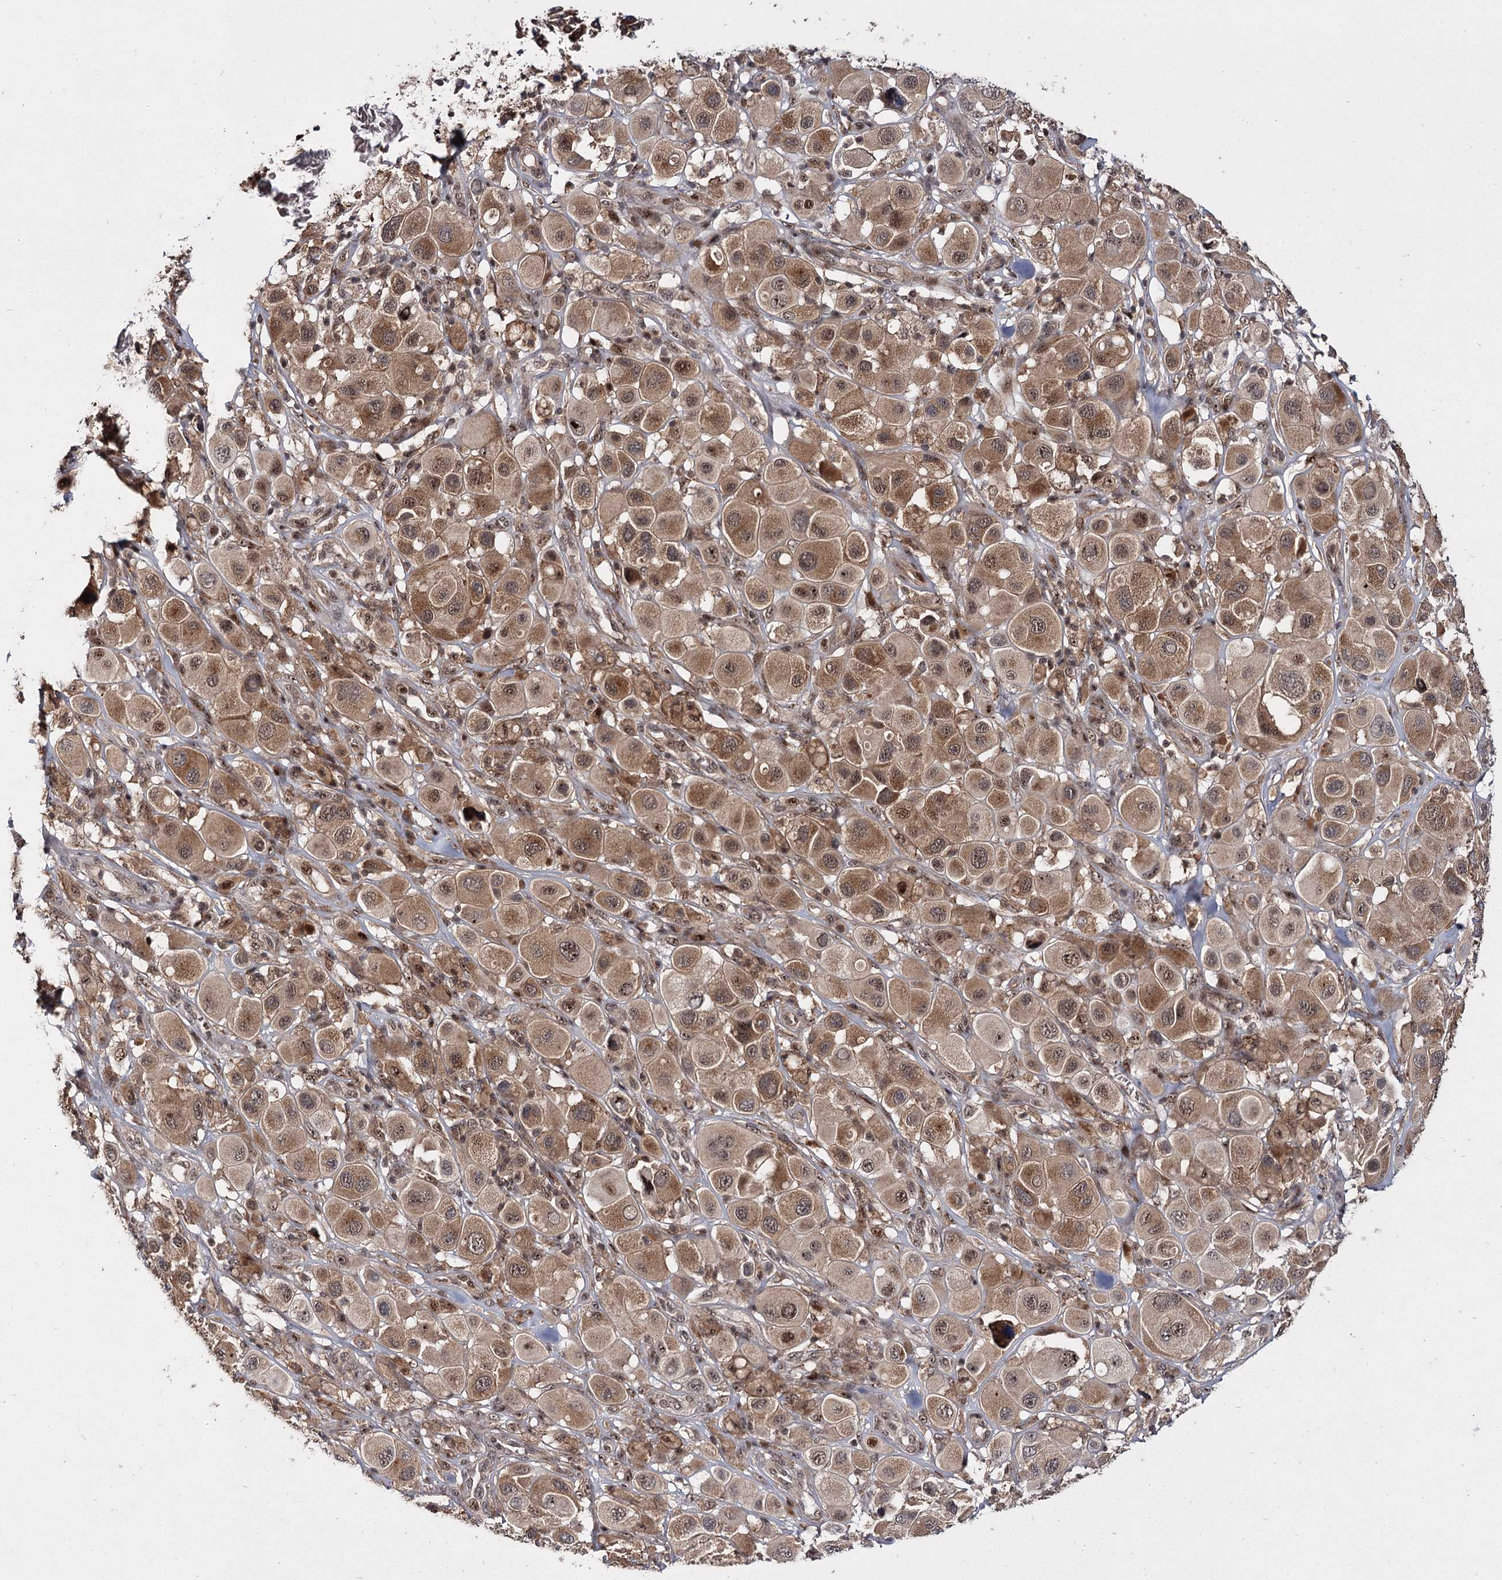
{"staining": {"intensity": "moderate", "quantity": ">75%", "location": "cytoplasmic/membranous,nuclear"}, "tissue": "melanoma", "cell_type": "Tumor cells", "image_type": "cancer", "snomed": [{"axis": "morphology", "description": "Malignant melanoma, Metastatic site"}, {"axis": "topography", "description": "Skin"}], "caption": "The micrograph displays staining of malignant melanoma (metastatic site), revealing moderate cytoplasmic/membranous and nuclear protein expression (brown color) within tumor cells.", "gene": "MKNK2", "patient": {"sex": "male", "age": 41}}